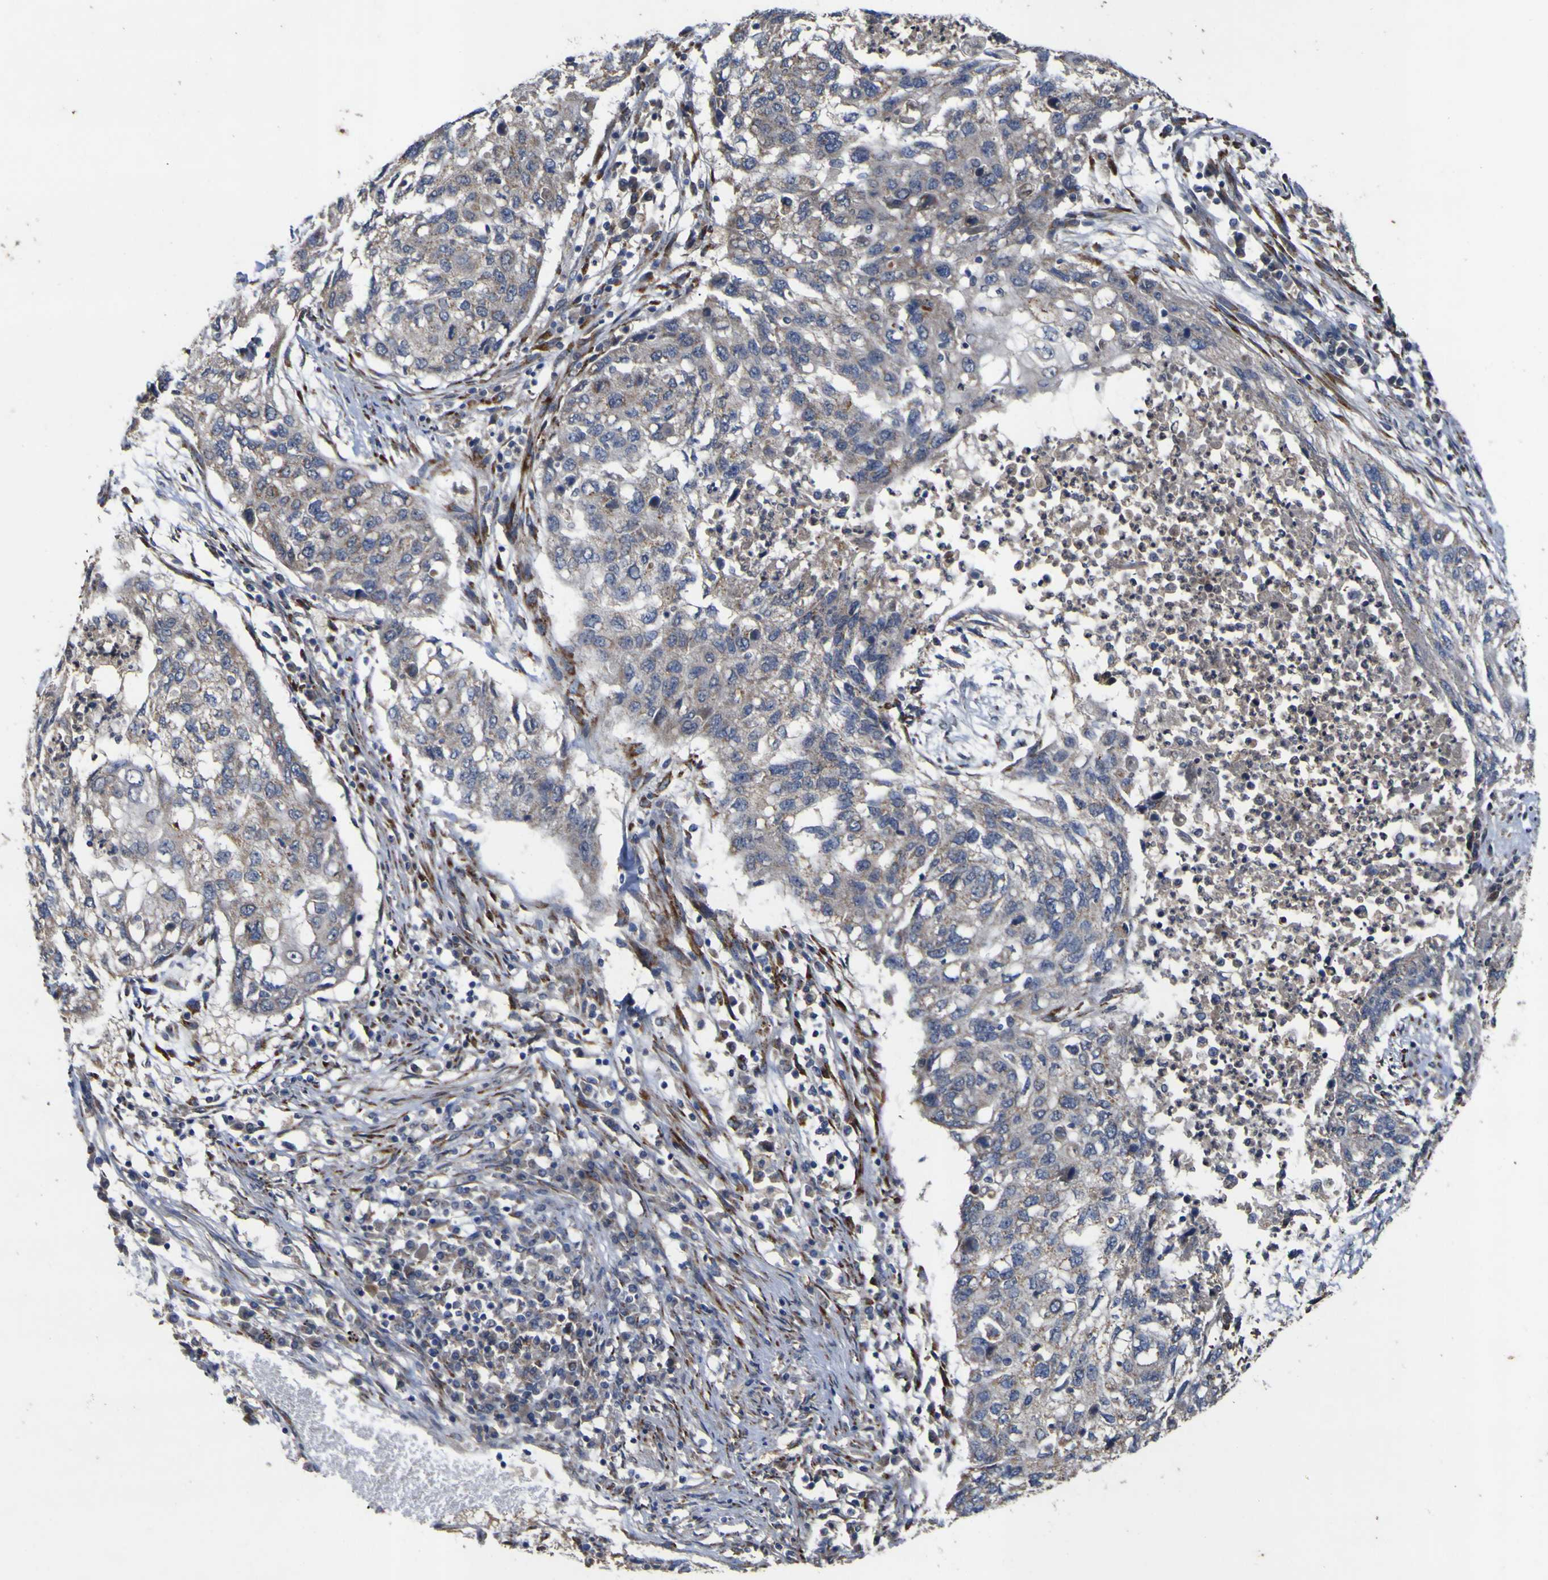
{"staining": {"intensity": "weak", "quantity": ">75%", "location": "cytoplasmic/membranous"}, "tissue": "lung cancer", "cell_type": "Tumor cells", "image_type": "cancer", "snomed": [{"axis": "morphology", "description": "Squamous cell carcinoma, NOS"}, {"axis": "topography", "description": "Lung"}], "caption": "Immunohistochemical staining of human squamous cell carcinoma (lung) shows weak cytoplasmic/membranous protein expression in about >75% of tumor cells.", "gene": "IRAK2", "patient": {"sex": "female", "age": 63}}